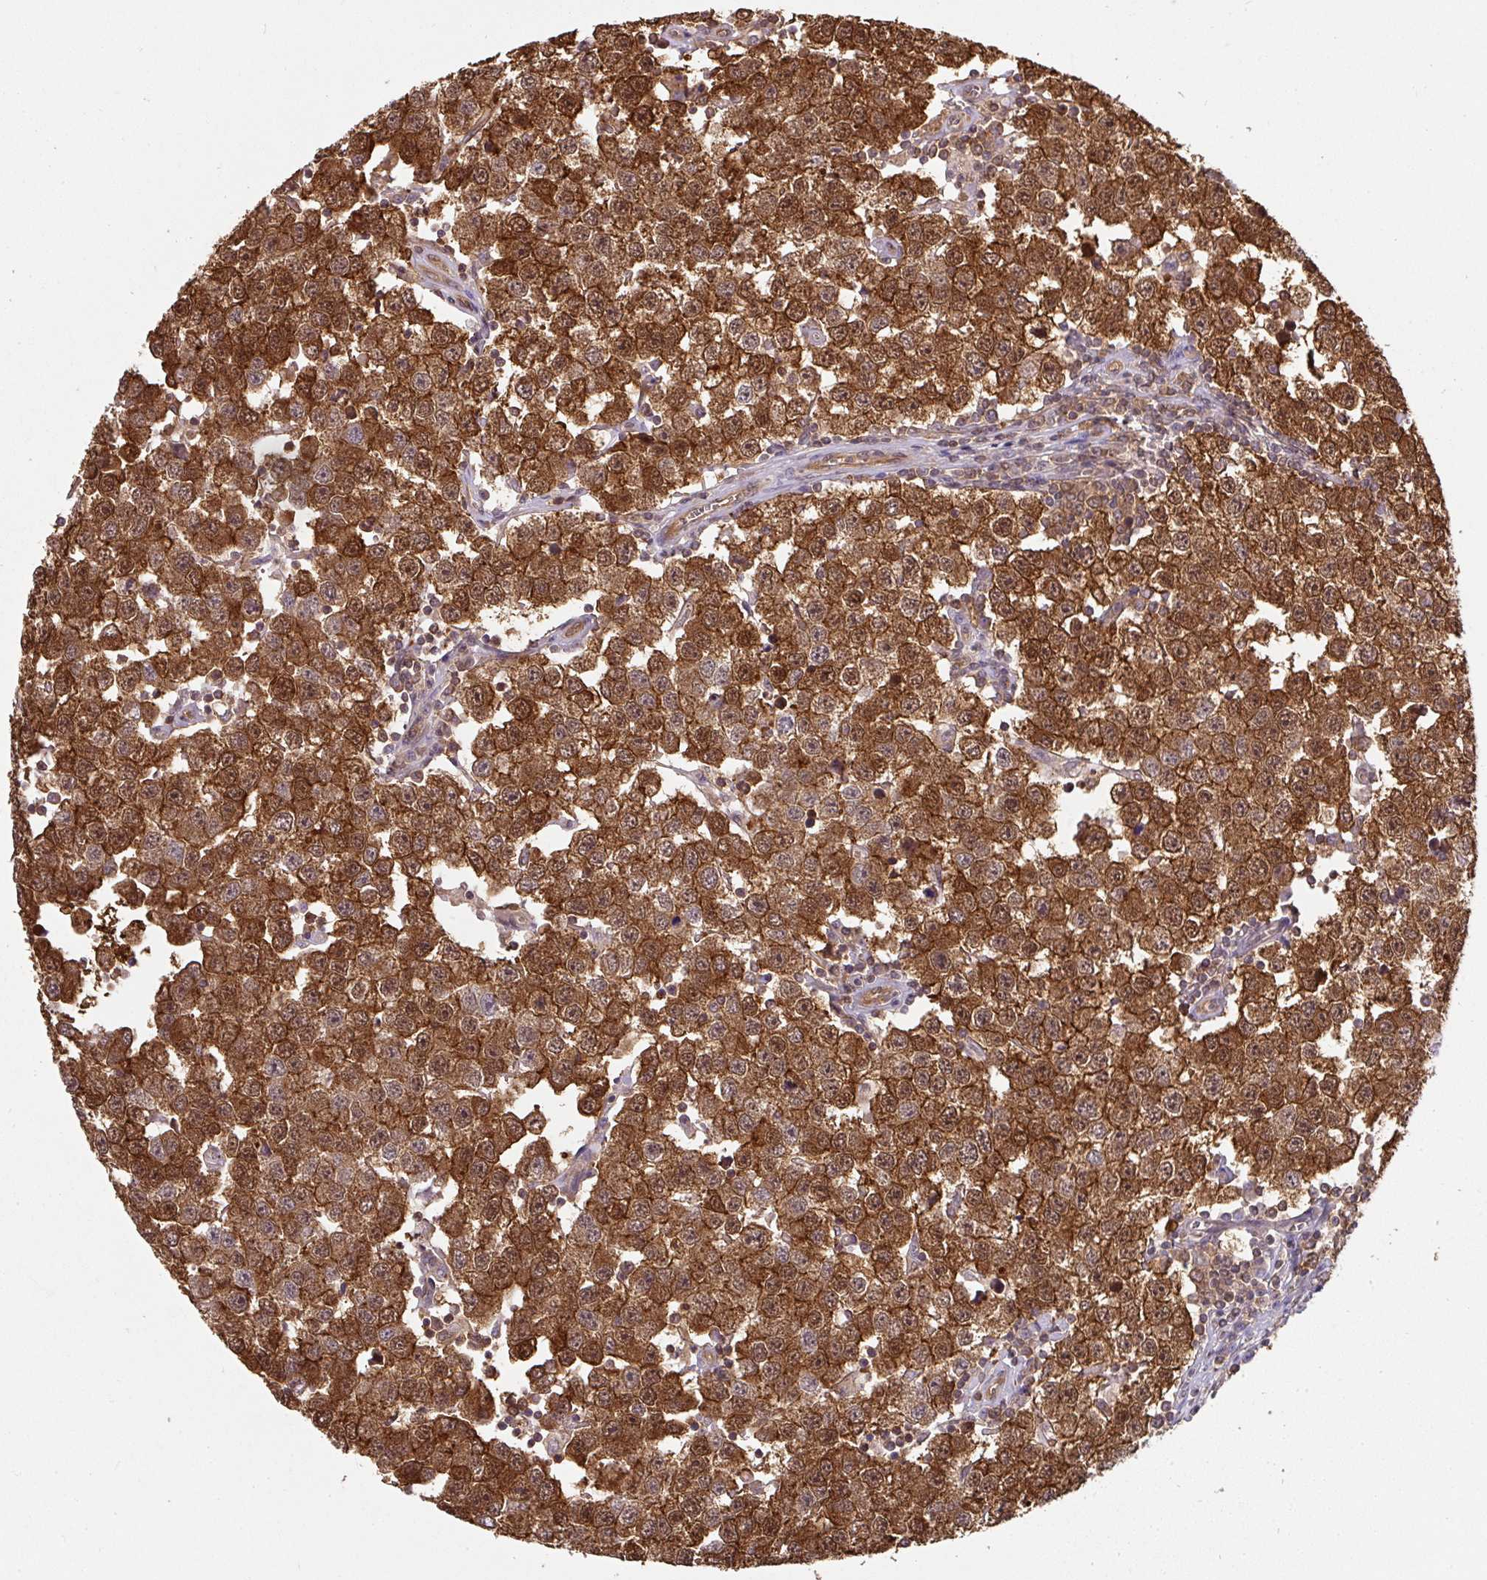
{"staining": {"intensity": "strong", "quantity": ">75%", "location": "cytoplasmic/membranous,nuclear"}, "tissue": "testis cancer", "cell_type": "Tumor cells", "image_type": "cancer", "snomed": [{"axis": "morphology", "description": "Seminoma, NOS"}, {"axis": "topography", "description": "Testis"}], "caption": "Protein expression analysis of human testis seminoma reveals strong cytoplasmic/membranous and nuclear staining in approximately >75% of tumor cells.", "gene": "ST13", "patient": {"sex": "male", "age": 34}}